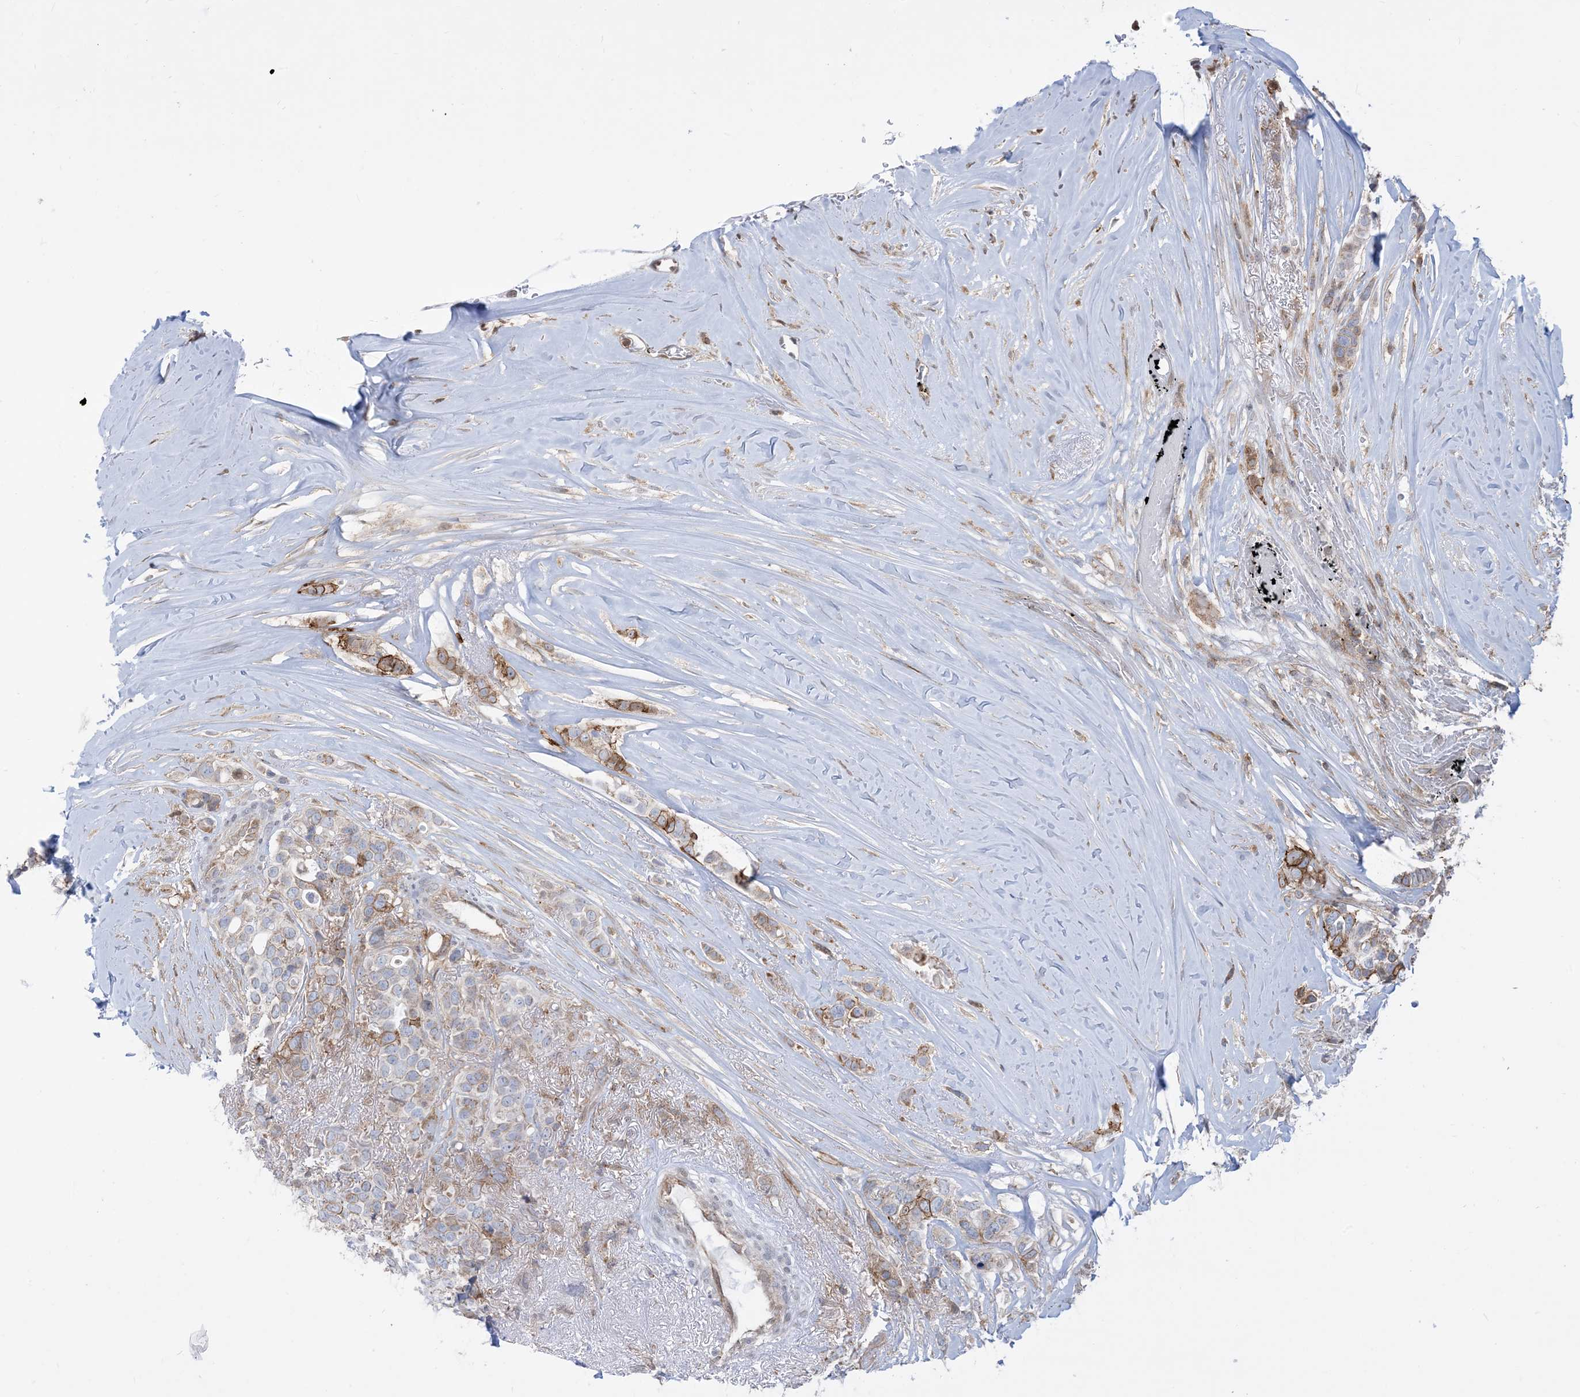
{"staining": {"intensity": "moderate", "quantity": "<25%", "location": "cytoplasmic/membranous"}, "tissue": "breast cancer", "cell_type": "Tumor cells", "image_type": "cancer", "snomed": [{"axis": "morphology", "description": "Lobular carcinoma"}, {"axis": "topography", "description": "Breast"}], "caption": "Human breast lobular carcinoma stained for a protein (brown) reveals moderate cytoplasmic/membranous positive staining in about <25% of tumor cells.", "gene": "CASP4", "patient": {"sex": "female", "age": 51}}